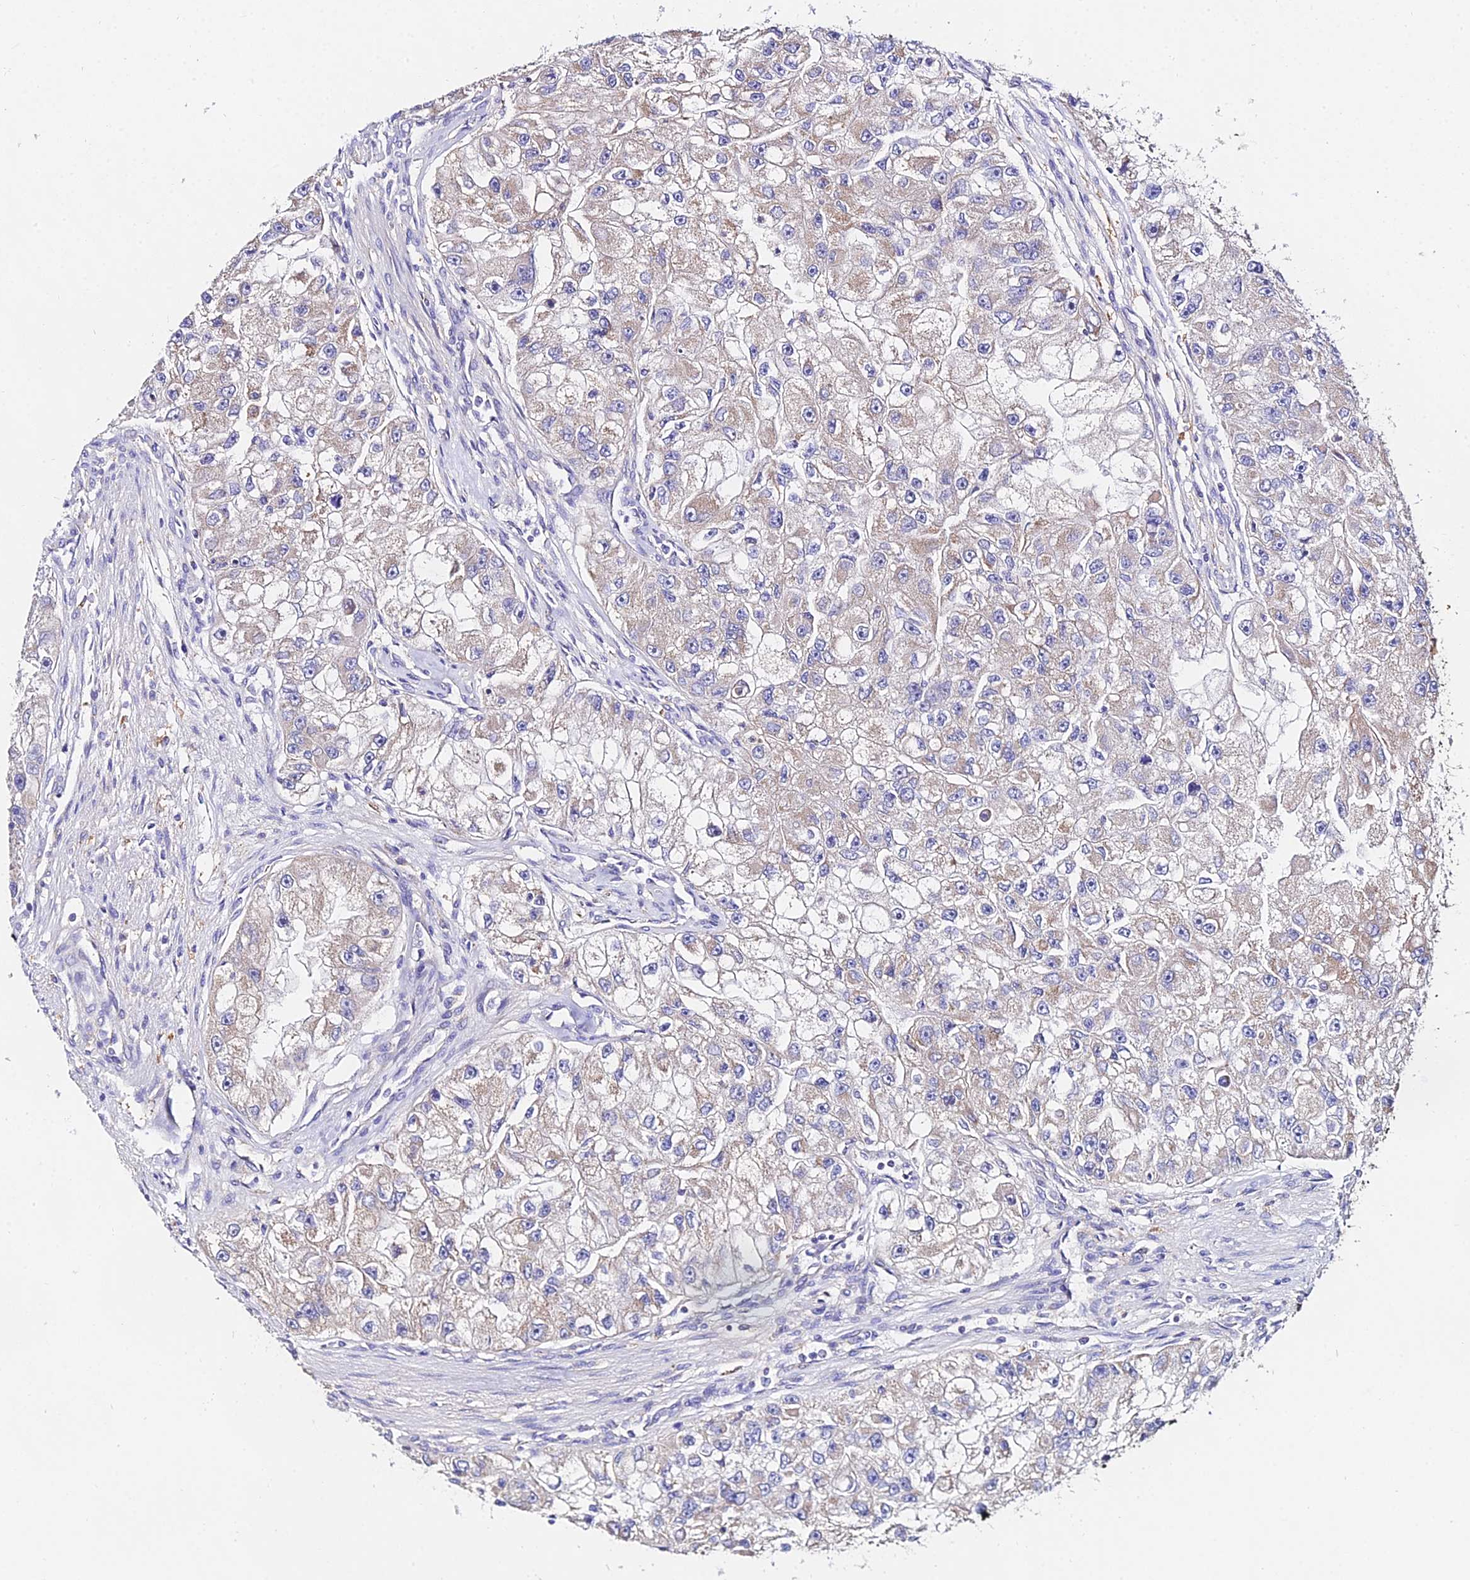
{"staining": {"intensity": "negative", "quantity": "none", "location": "none"}, "tissue": "renal cancer", "cell_type": "Tumor cells", "image_type": "cancer", "snomed": [{"axis": "morphology", "description": "Adenocarcinoma, NOS"}, {"axis": "topography", "description": "Kidney"}], "caption": "Tumor cells show no significant protein staining in renal adenocarcinoma.", "gene": "PPP2R2C", "patient": {"sex": "male", "age": 63}}